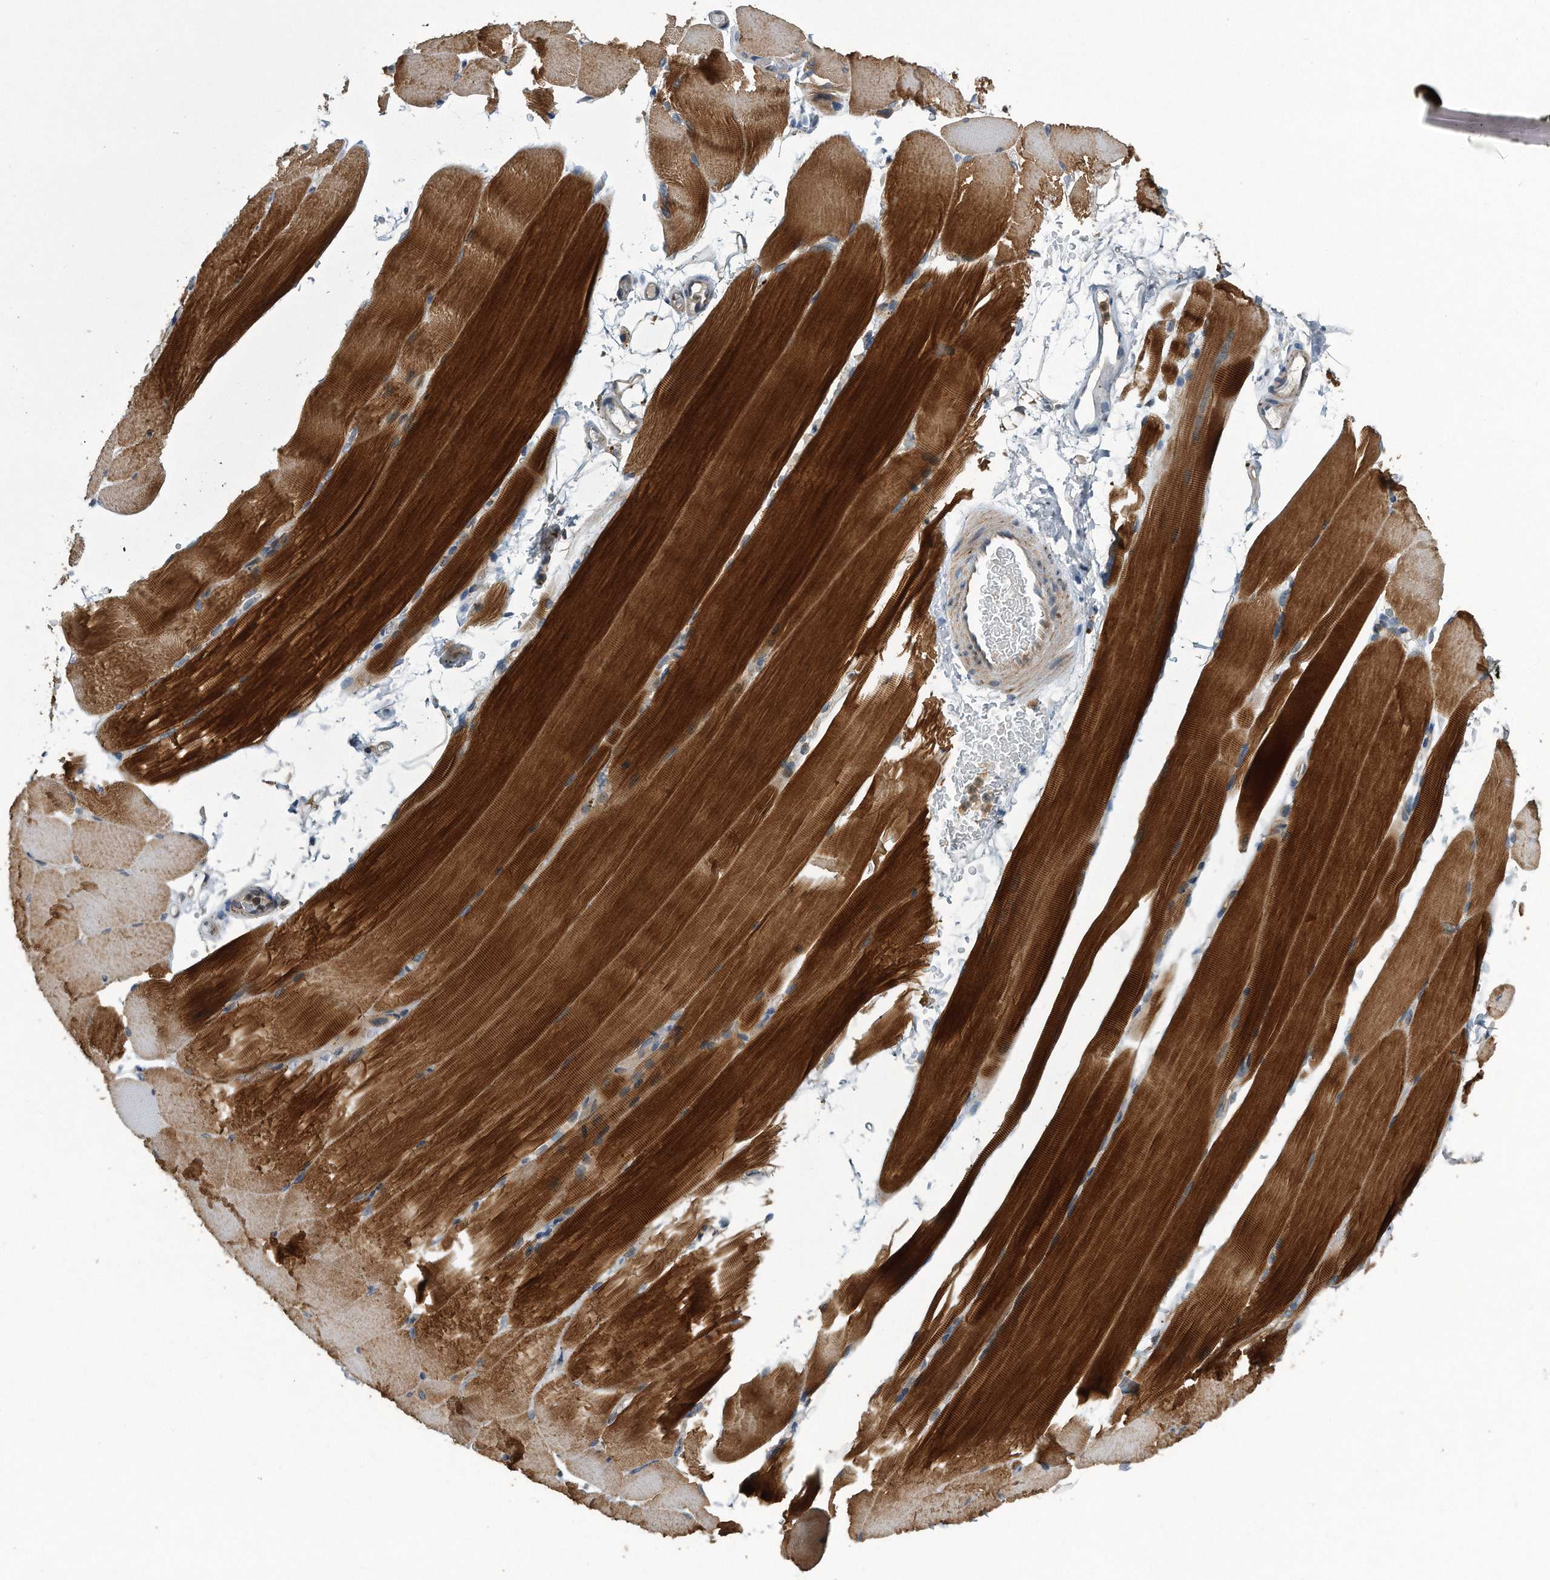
{"staining": {"intensity": "strong", "quantity": "25%-75%", "location": "cytoplasmic/membranous"}, "tissue": "skeletal muscle", "cell_type": "Myocytes", "image_type": "normal", "snomed": [{"axis": "morphology", "description": "Normal tissue, NOS"}, {"axis": "topography", "description": "Skeletal muscle"}, {"axis": "topography", "description": "Parathyroid gland"}], "caption": "High-power microscopy captured an IHC image of benign skeletal muscle, revealing strong cytoplasmic/membranous expression in approximately 25%-75% of myocytes.", "gene": "LYRM4", "patient": {"sex": "female", "age": 37}}